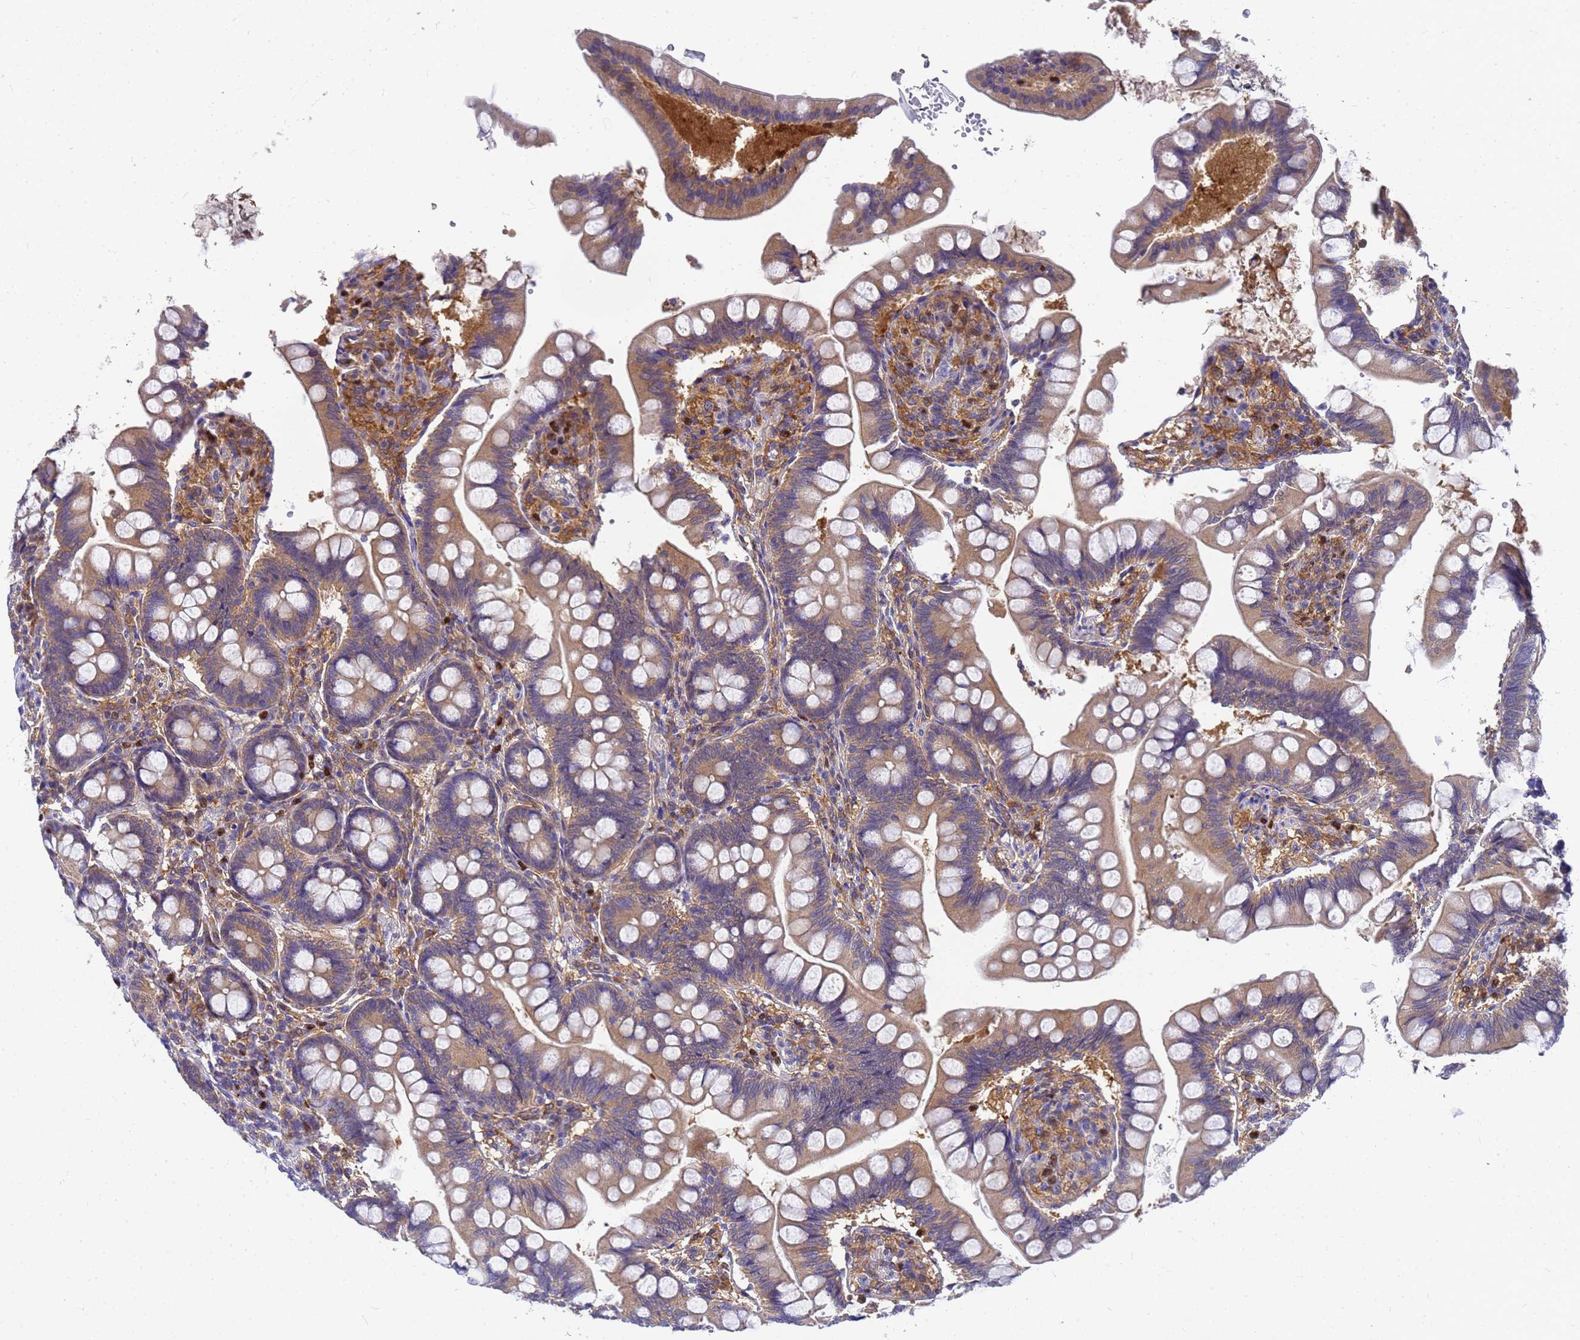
{"staining": {"intensity": "moderate", "quantity": ">75%", "location": "cytoplasmic/membranous"}, "tissue": "small intestine", "cell_type": "Glandular cells", "image_type": "normal", "snomed": [{"axis": "morphology", "description": "Normal tissue, NOS"}, {"axis": "topography", "description": "Small intestine"}], "caption": "This micrograph displays unremarkable small intestine stained with immunohistochemistry (IHC) to label a protein in brown. The cytoplasmic/membranous of glandular cells show moderate positivity for the protein. Nuclei are counter-stained blue.", "gene": "SLC35E2B", "patient": {"sex": "male", "age": 7}}